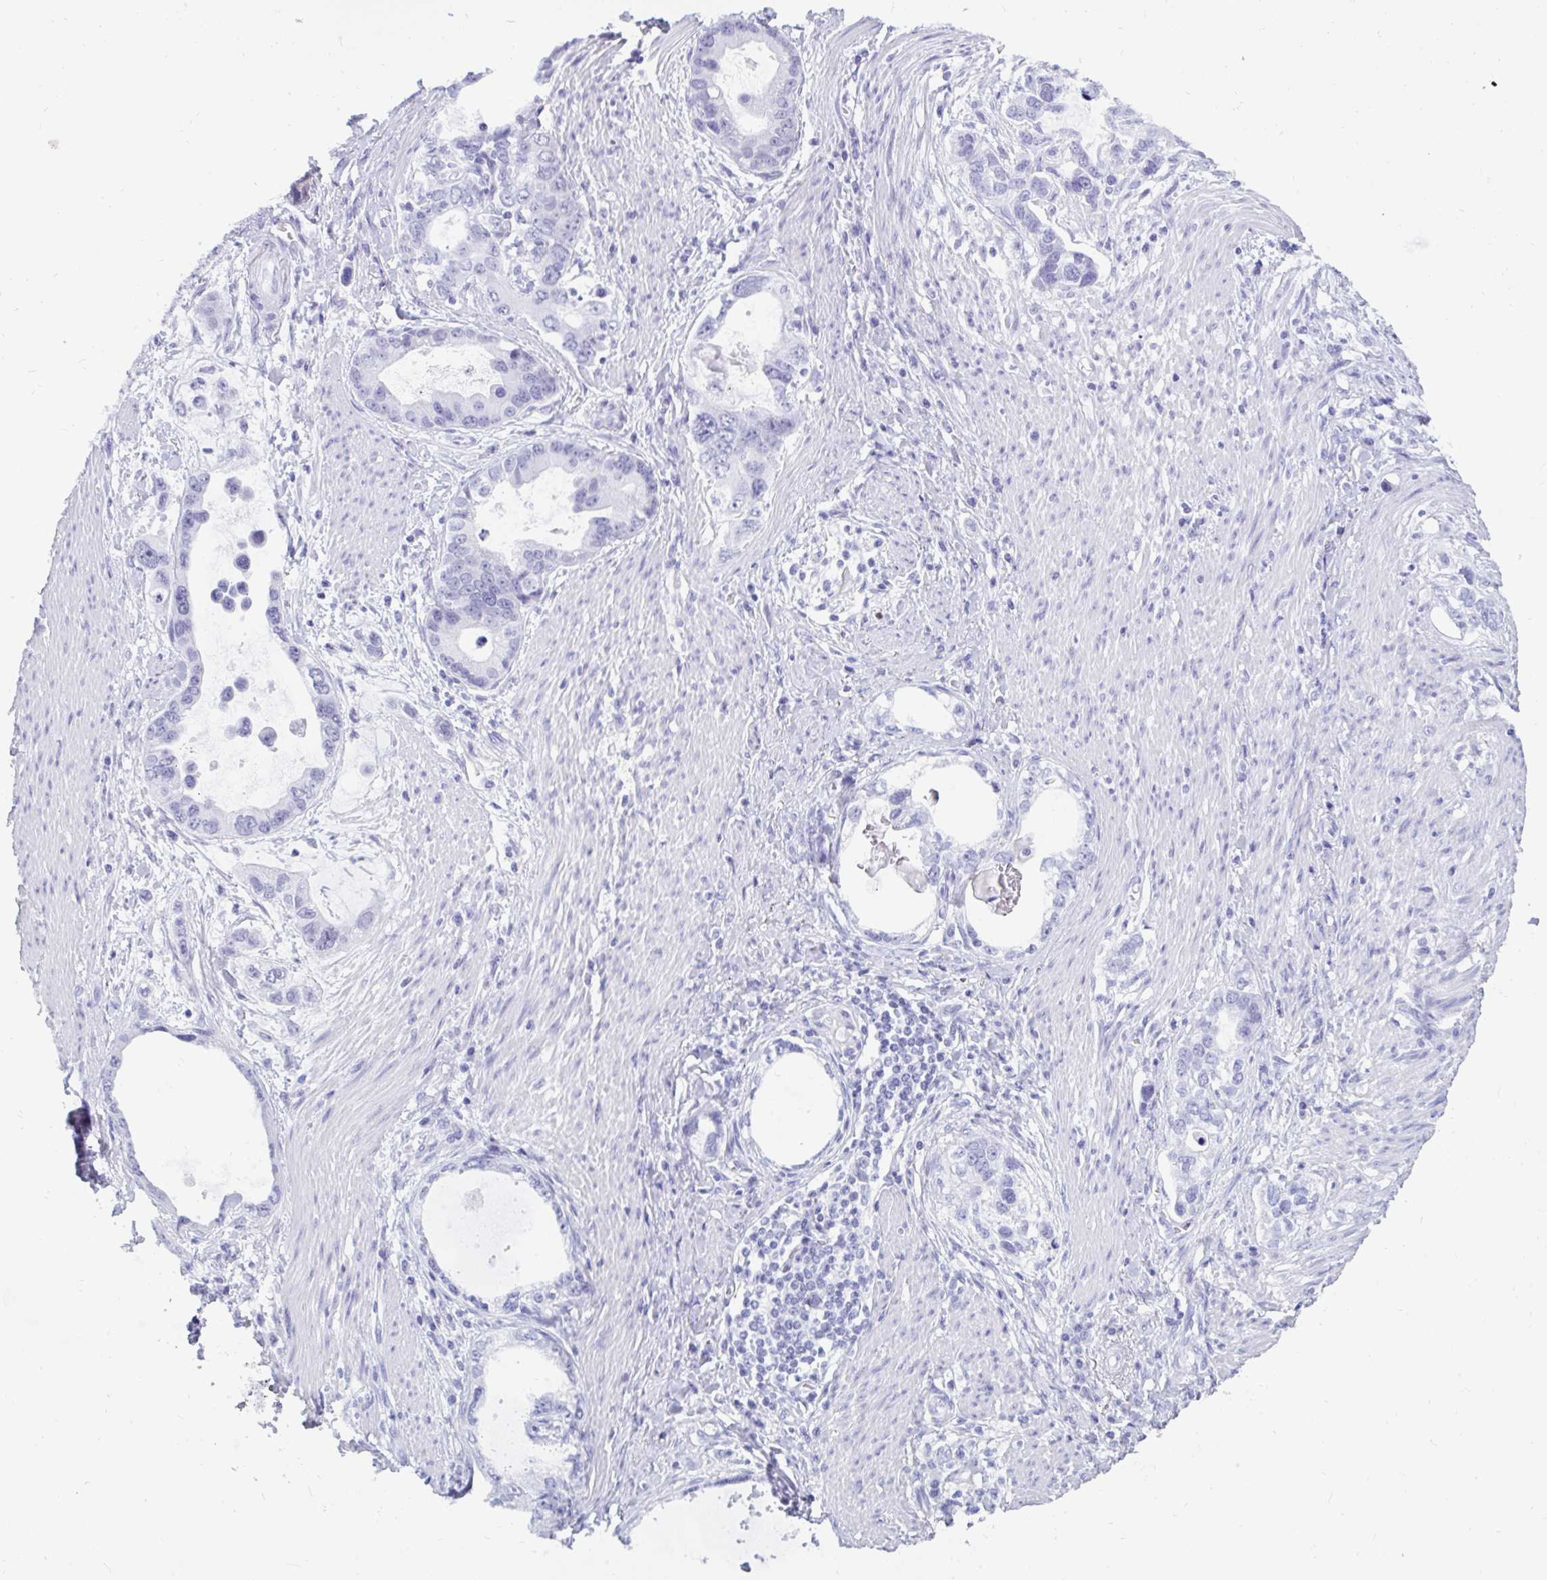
{"staining": {"intensity": "negative", "quantity": "none", "location": "none"}, "tissue": "stomach cancer", "cell_type": "Tumor cells", "image_type": "cancer", "snomed": [{"axis": "morphology", "description": "Adenocarcinoma, NOS"}, {"axis": "topography", "description": "Stomach, lower"}], "caption": "Immunohistochemical staining of human stomach cancer (adenocarcinoma) displays no significant positivity in tumor cells.", "gene": "GKN2", "patient": {"sex": "female", "age": 93}}